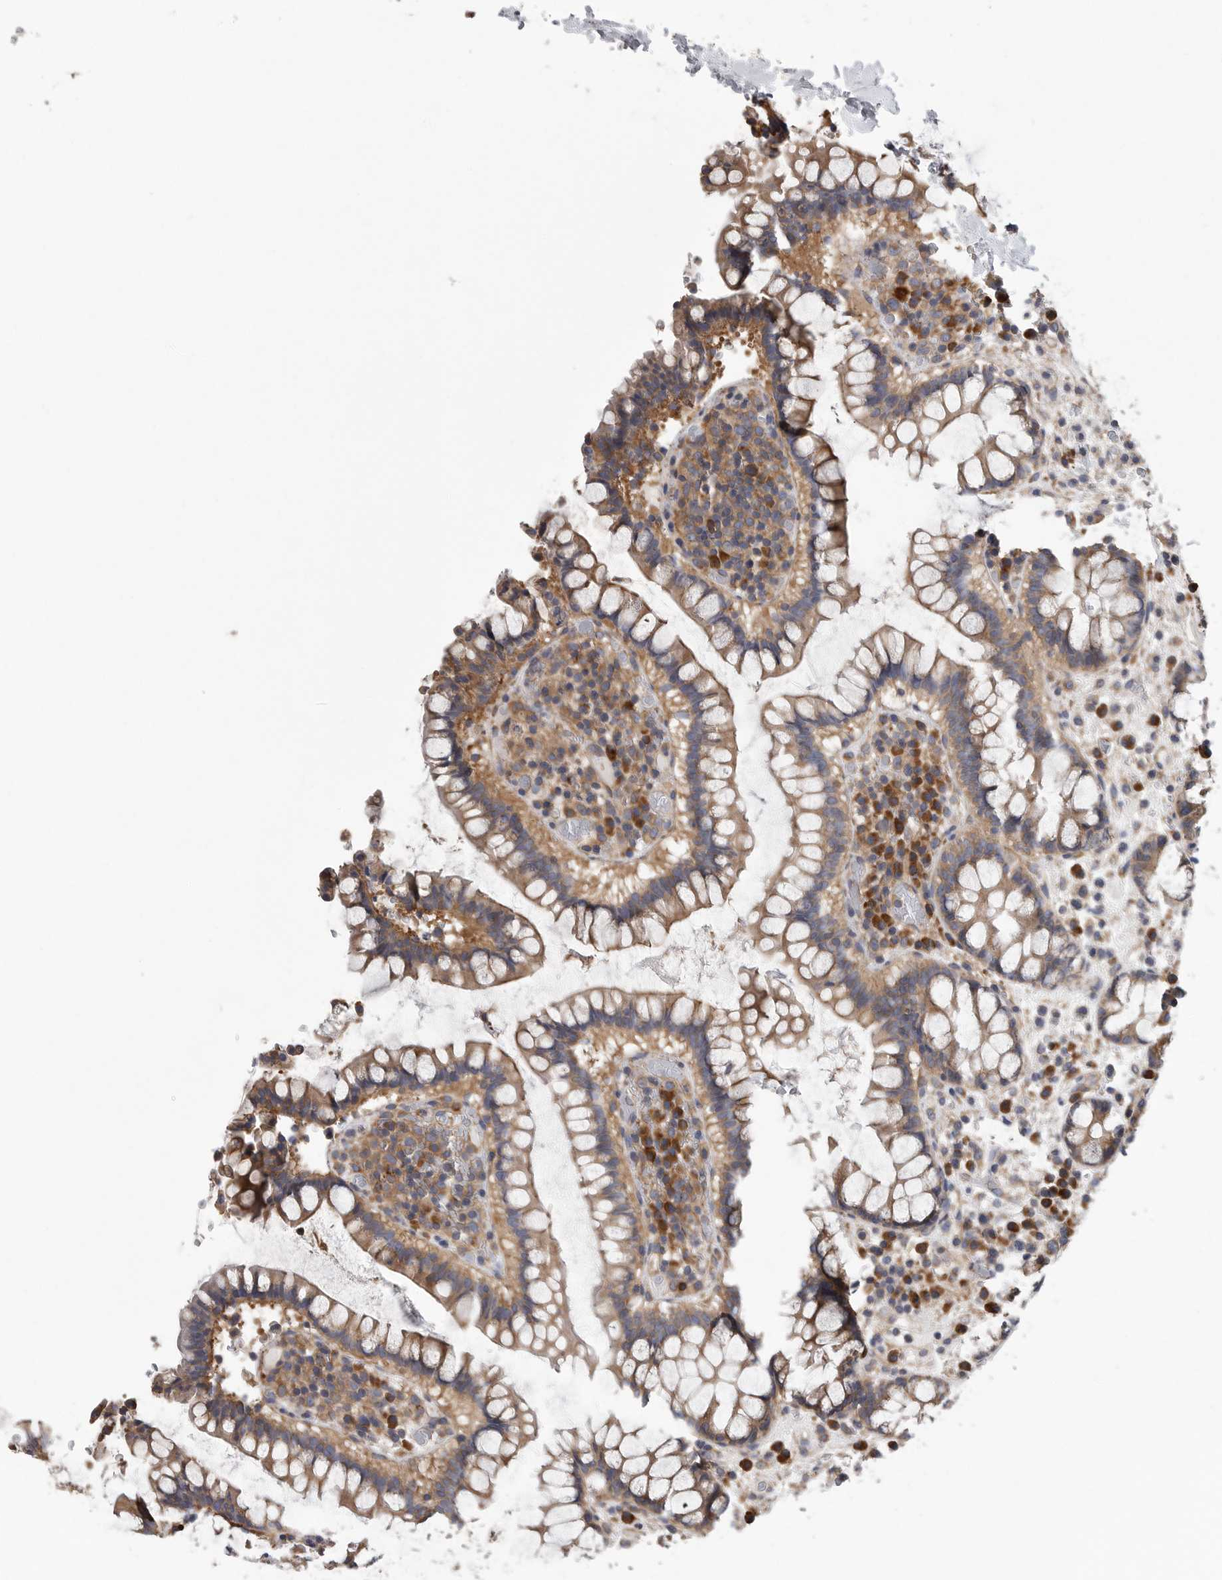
{"staining": {"intensity": "moderate", "quantity": ">75%", "location": "cytoplasmic/membranous"}, "tissue": "colon", "cell_type": "Endothelial cells", "image_type": "normal", "snomed": [{"axis": "morphology", "description": "Normal tissue, NOS"}, {"axis": "topography", "description": "Colon"}], "caption": "The immunohistochemical stain shows moderate cytoplasmic/membranous positivity in endothelial cells of normal colon.", "gene": "OXR1", "patient": {"sex": "female", "age": 79}}